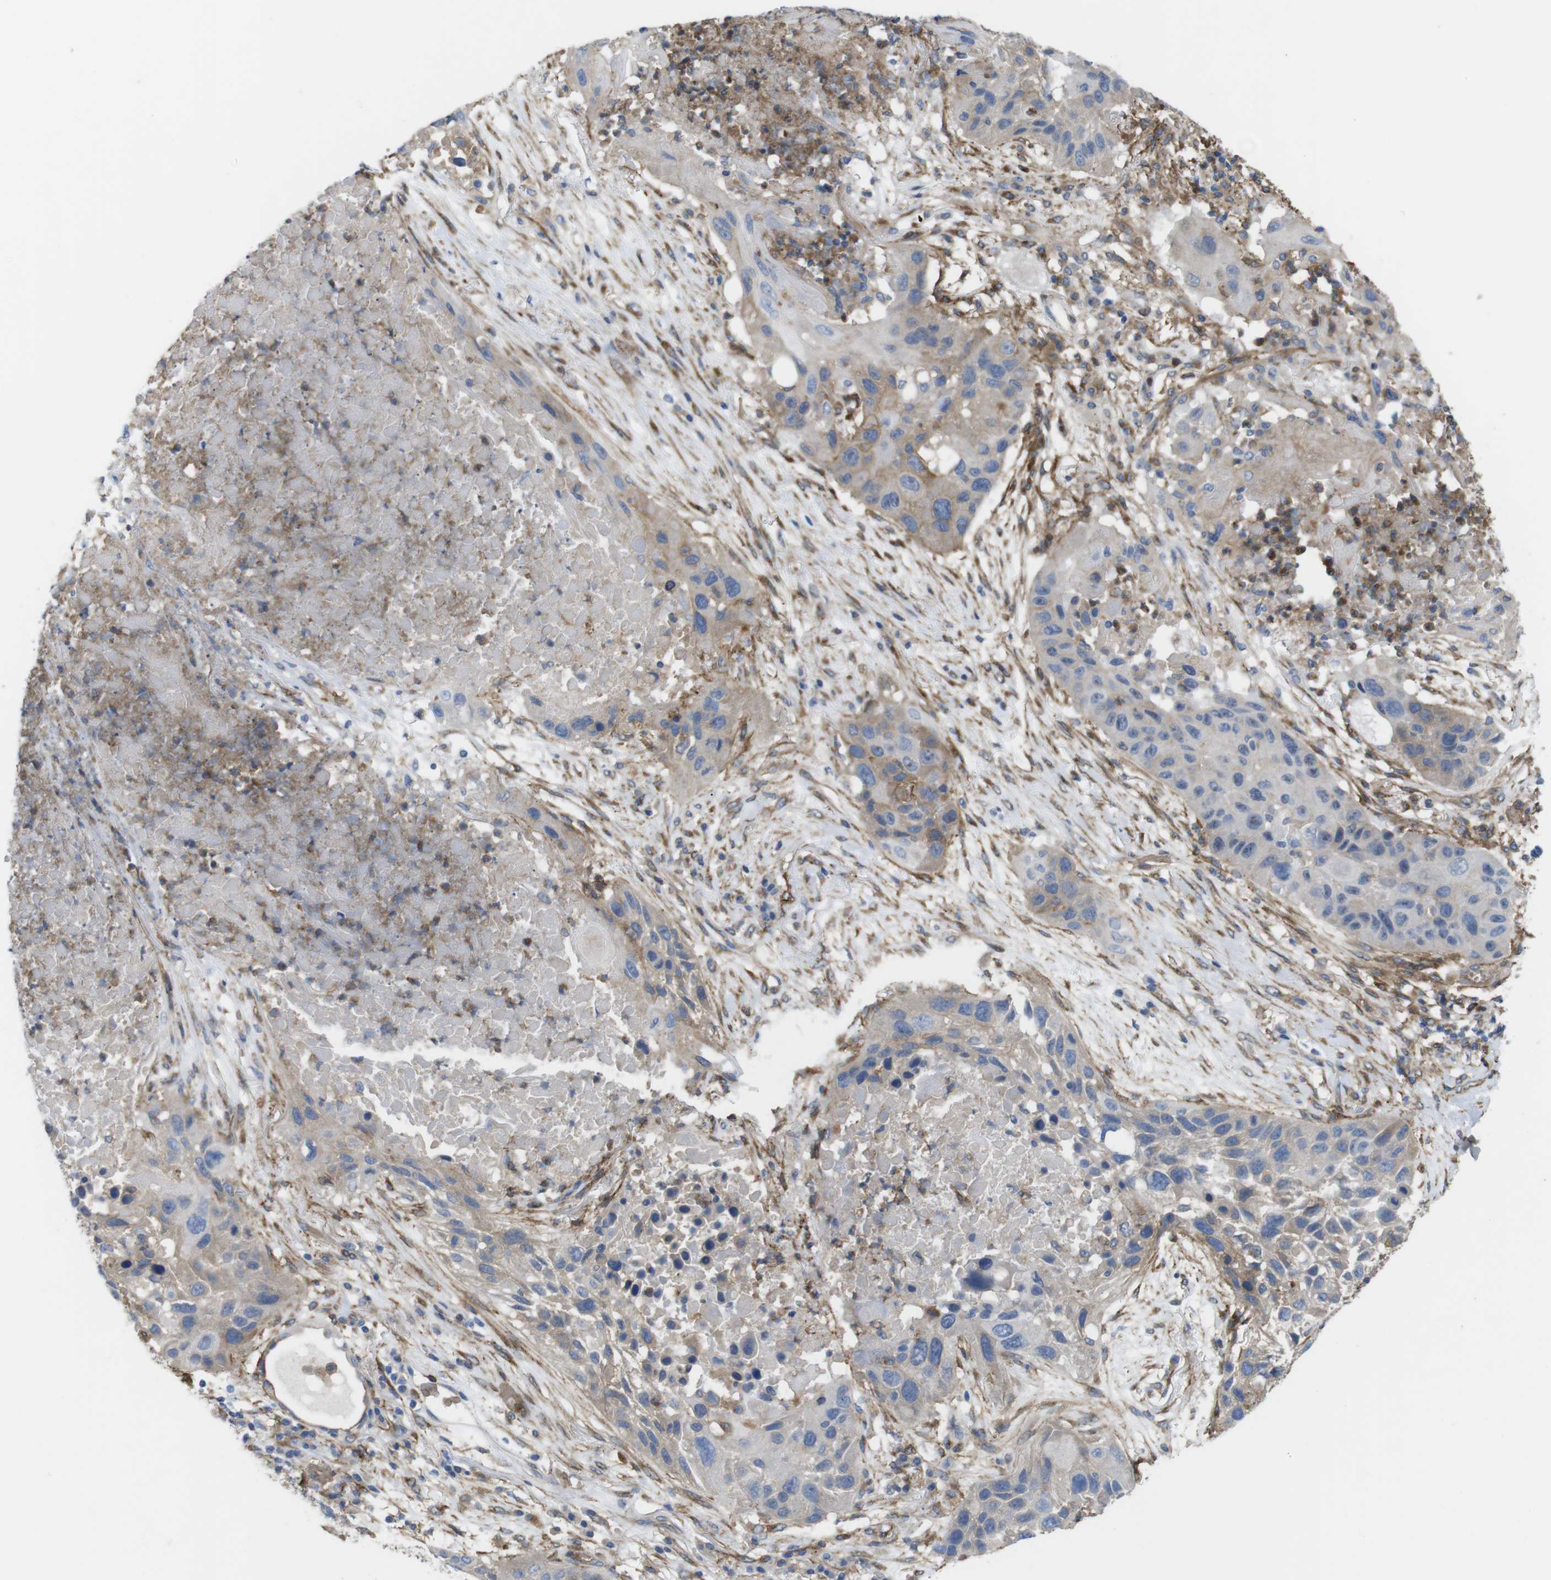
{"staining": {"intensity": "moderate", "quantity": "<25%", "location": "cytoplasmic/membranous"}, "tissue": "lung cancer", "cell_type": "Tumor cells", "image_type": "cancer", "snomed": [{"axis": "morphology", "description": "Squamous cell carcinoma, NOS"}, {"axis": "topography", "description": "Lung"}], "caption": "Human lung cancer stained with a protein marker demonstrates moderate staining in tumor cells.", "gene": "CYBRD1", "patient": {"sex": "male", "age": 57}}